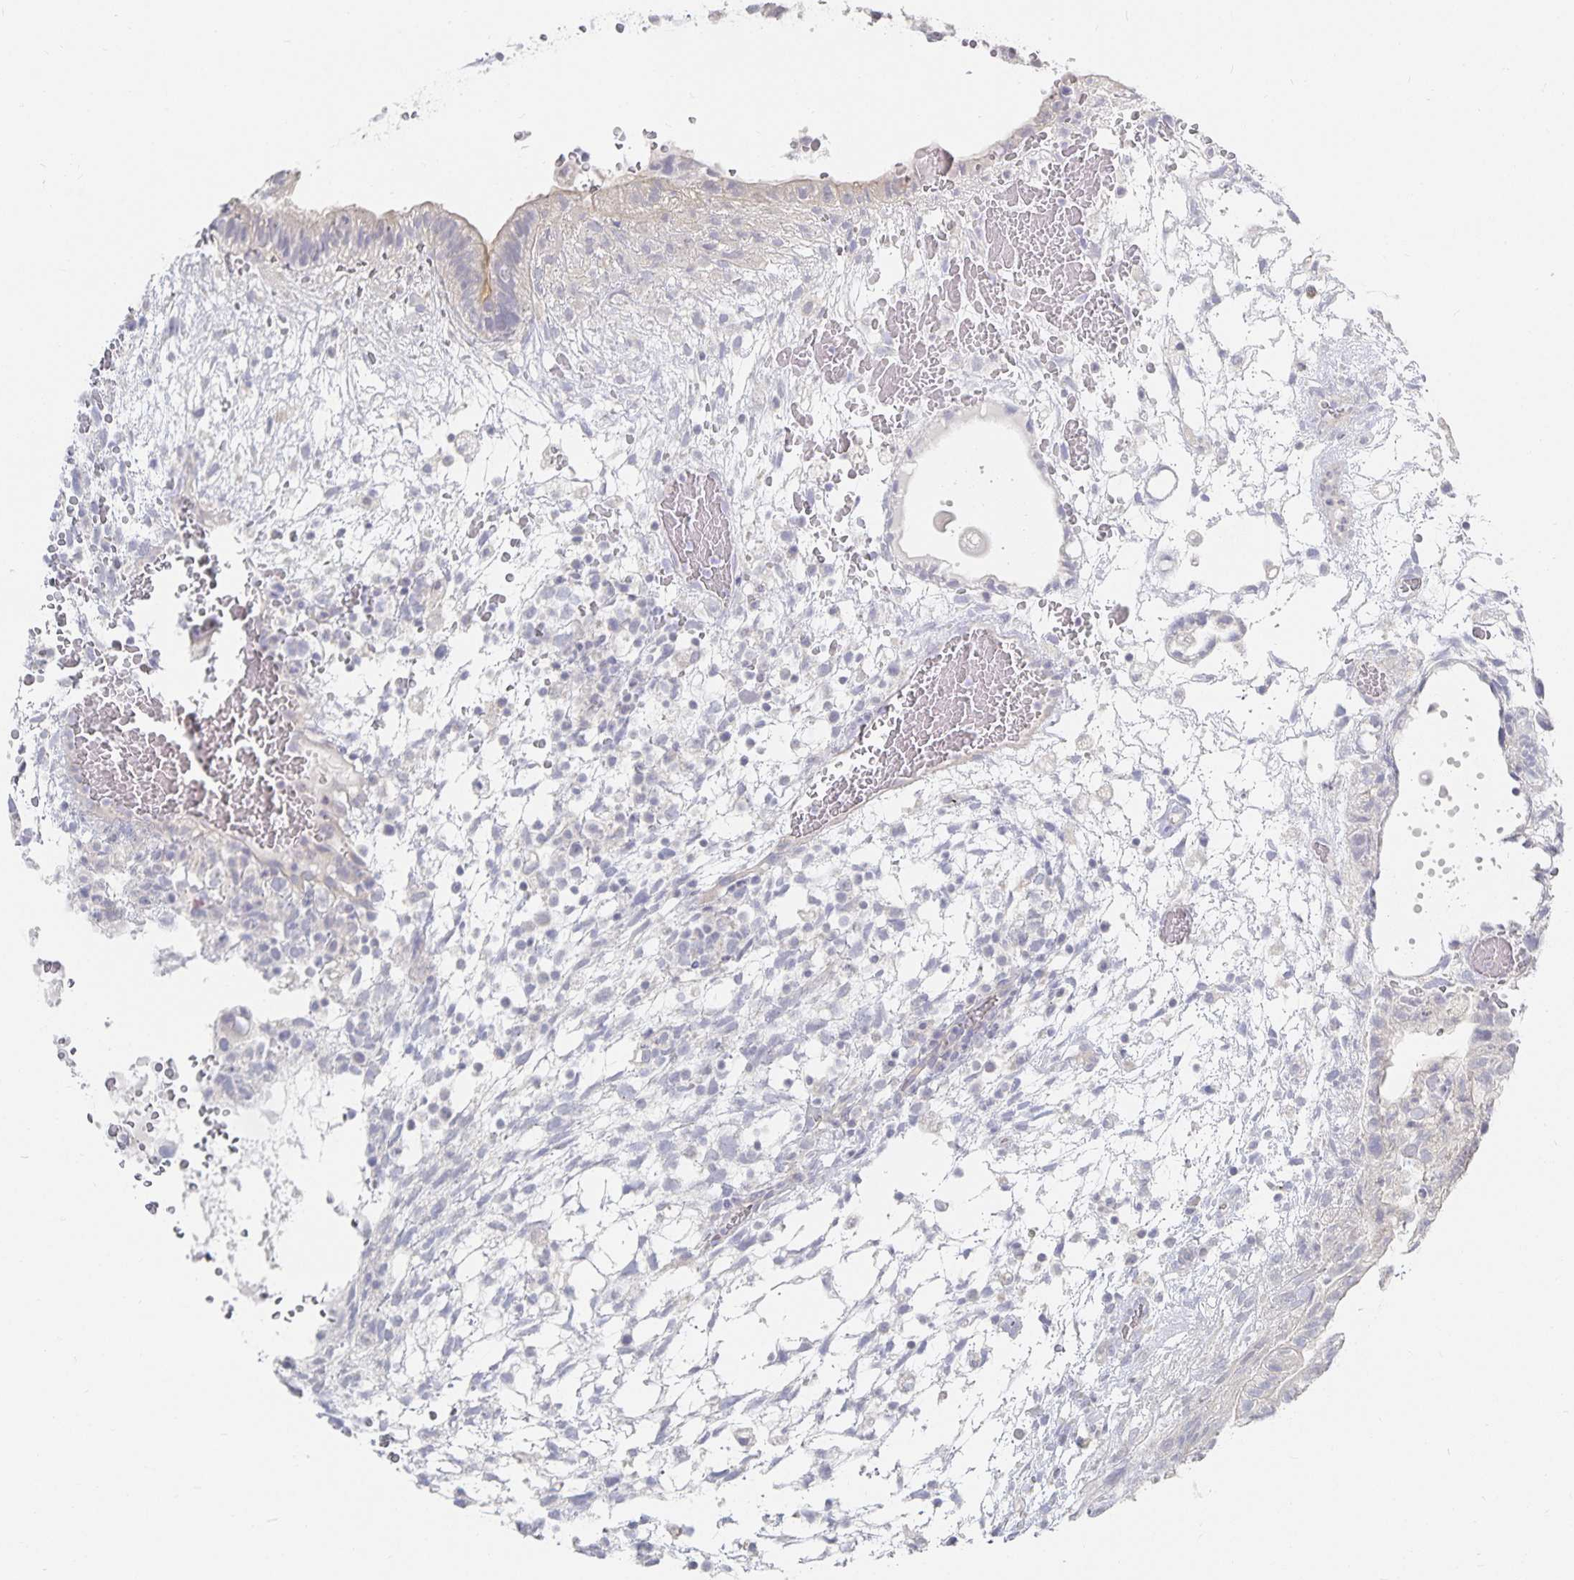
{"staining": {"intensity": "negative", "quantity": "none", "location": "none"}, "tissue": "testis cancer", "cell_type": "Tumor cells", "image_type": "cancer", "snomed": [{"axis": "morphology", "description": "Carcinoma, Embryonal, NOS"}, {"axis": "topography", "description": "Testis"}], "caption": "The image displays no staining of tumor cells in testis cancer (embryonal carcinoma).", "gene": "DNAH9", "patient": {"sex": "male", "age": 32}}